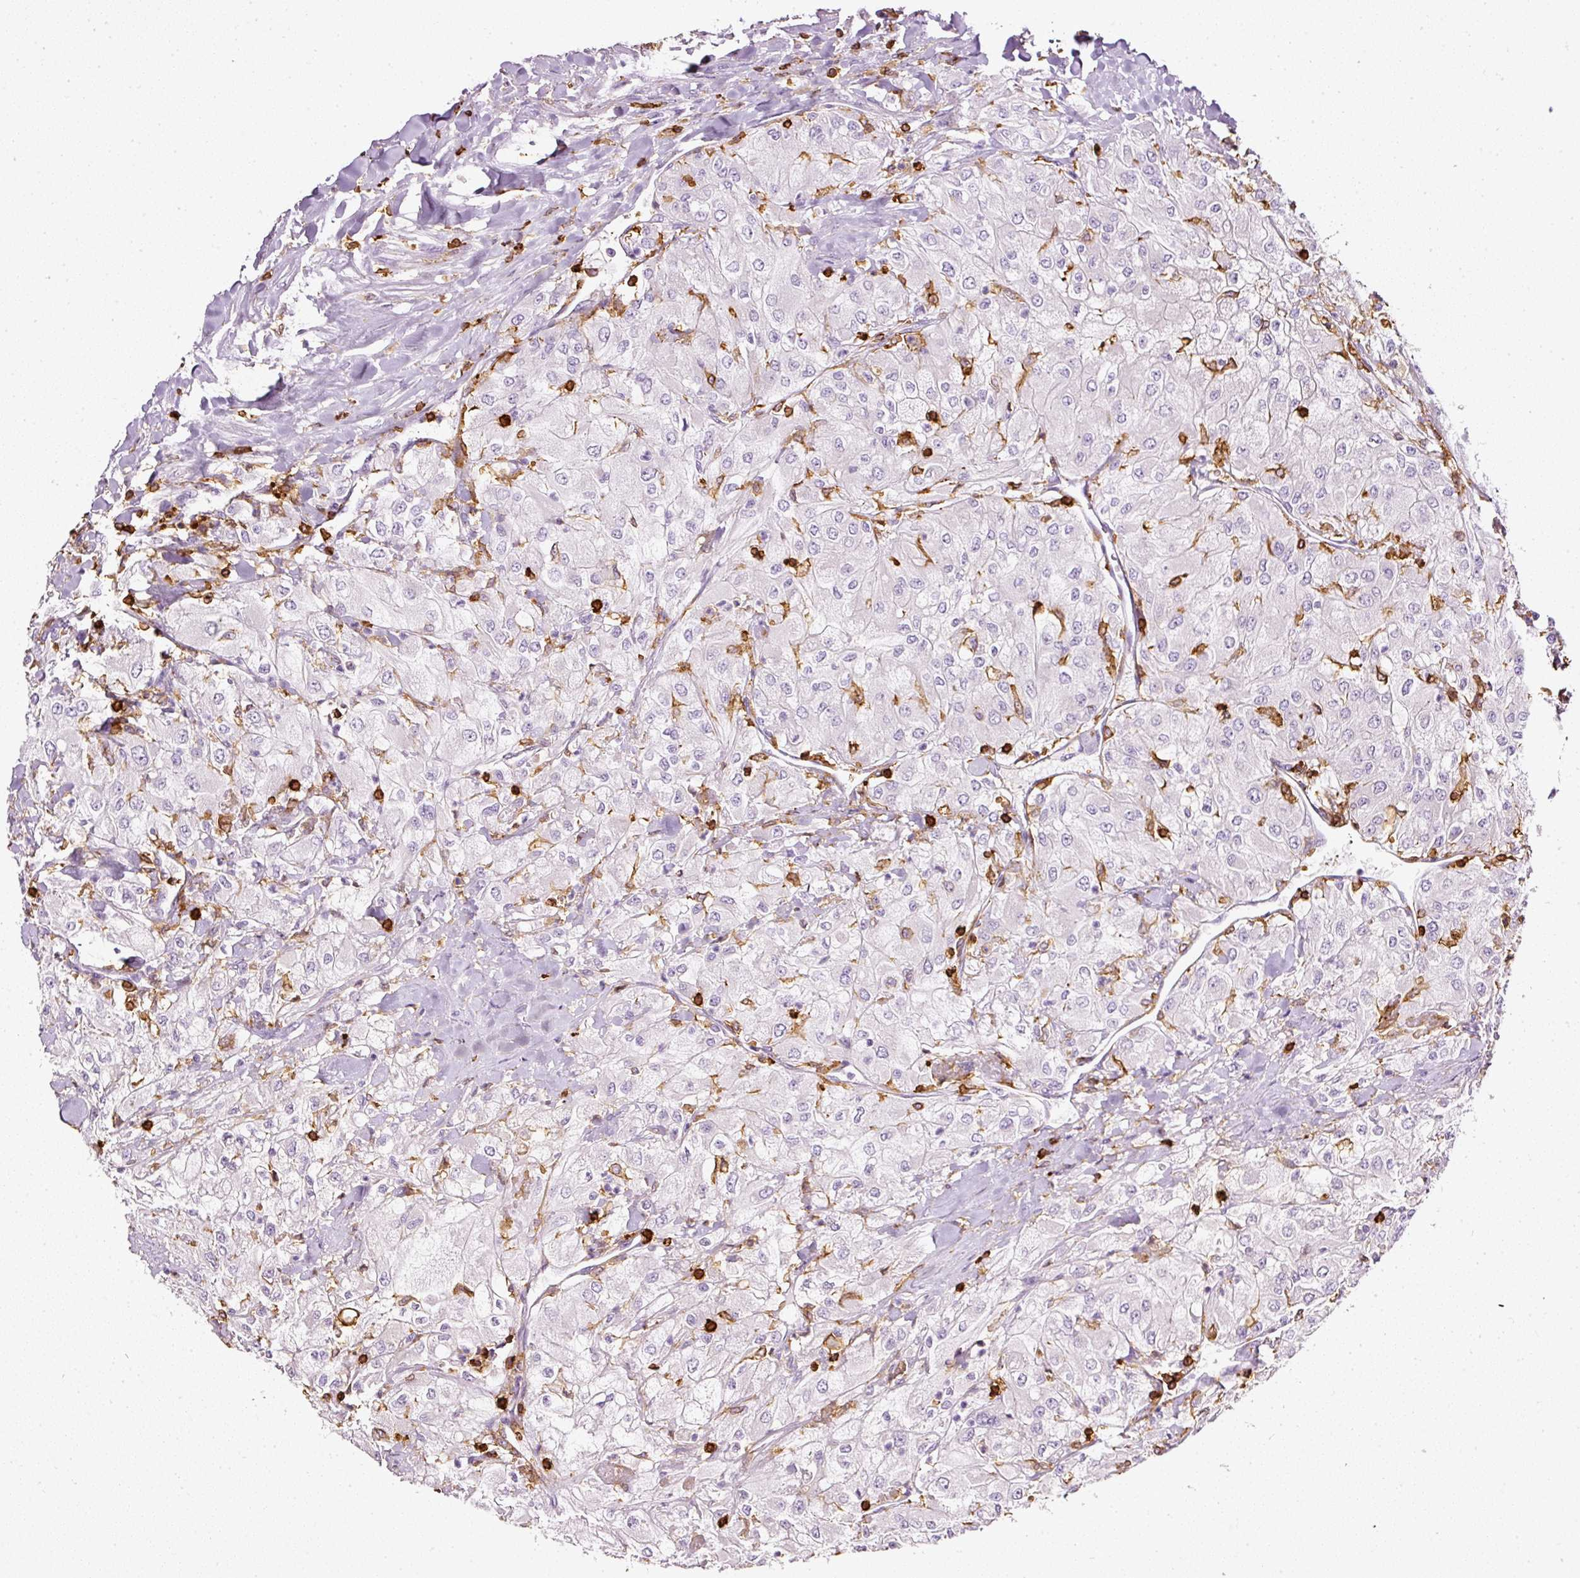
{"staining": {"intensity": "negative", "quantity": "none", "location": "none"}, "tissue": "renal cancer", "cell_type": "Tumor cells", "image_type": "cancer", "snomed": [{"axis": "morphology", "description": "Adenocarcinoma, NOS"}, {"axis": "topography", "description": "Kidney"}], "caption": "Adenocarcinoma (renal) was stained to show a protein in brown. There is no significant expression in tumor cells. (Stains: DAB (3,3'-diaminobenzidine) immunohistochemistry (IHC) with hematoxylin counter stain, Microscopy: brightfield microscopy at high magnification).", "gene": "EVL", "patient": {"sex": "male", "age": 80}}